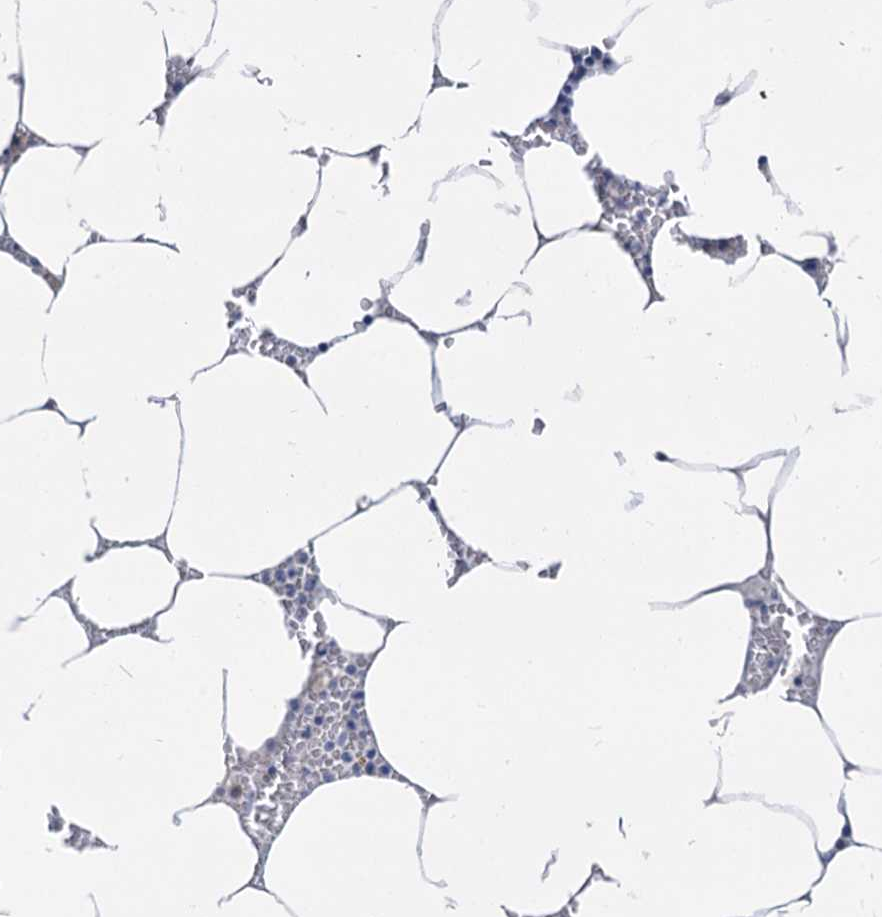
{"staining": {"intensity": "negative", "quantity": "none", "location": "none"}, "tissue": "bone marrow", "cell_type": "Hematopoietic cells", "image_type": "normal", "snomed": [{"axis": "morphology", "description": "Normal tissue, NOS"}, {"axis": "topography", "description": "Bone marrow"}], "caption": "The immunohistochemistry micrograph has no significant expression in hematopoietic cells of bone marrow. Brightfield microscopy of immunohistochemistry (IHC) stained with DAB (3,3'-diaminobenzidine) (brown) and hematoxylin (blue), captured at high magnification.", "gene": "CAPRIN2", "patient": {"sex": "male", "age": 70}}